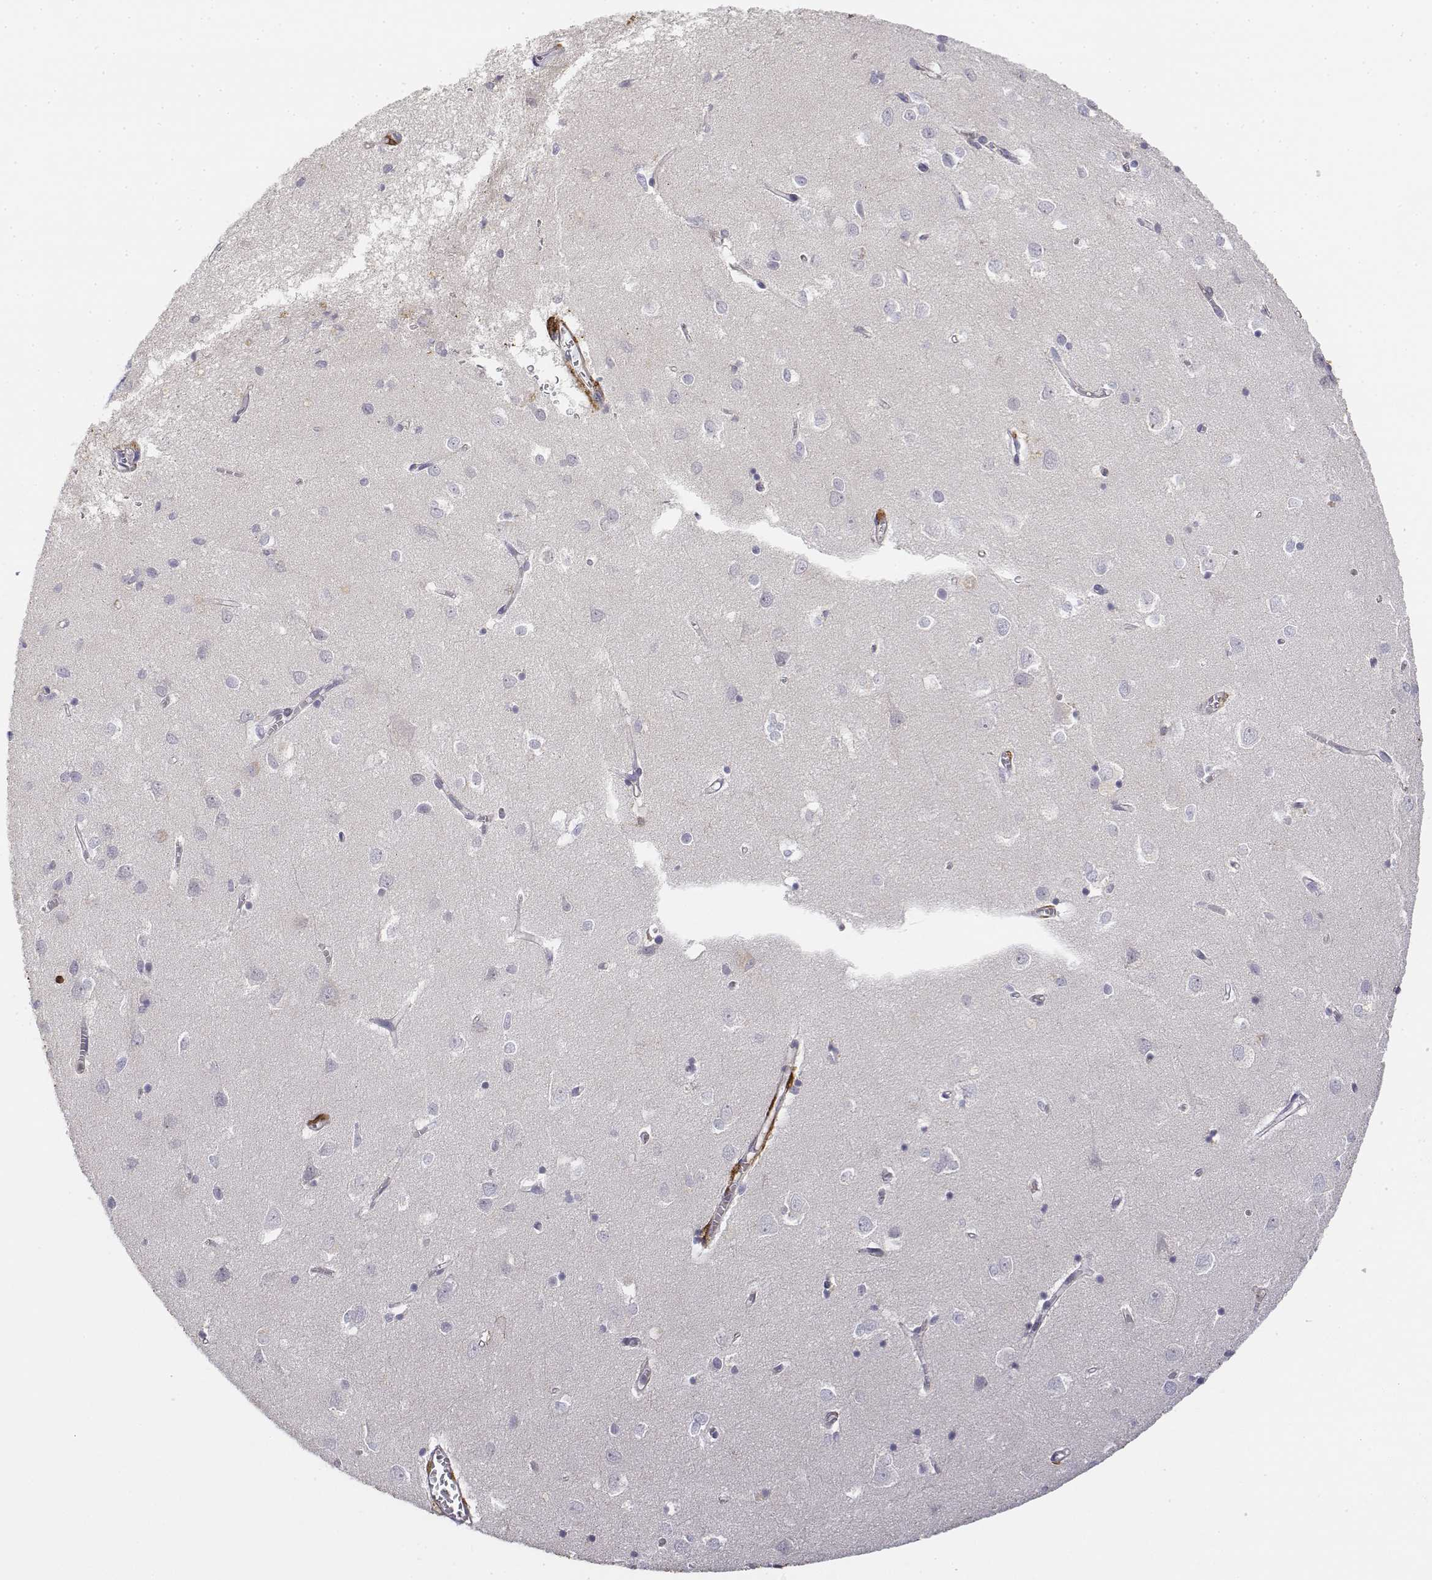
{"staining": {"intensity": "strong", "quantity": "<25%", "location": "cytoplasmic/membranous"}, "tissue": "cerebral cortex", "cell_type": "Endothelial cells", "image_type": "normal", "snomed": [{"axis": "morphology", "description": "Normal tissue, NOS"}, {"axis": "topography", "description": "Cerebral cortex"}], "caption": "Immunohistochemistry (DAB (3,3'-diaminobenzidine)) staining of unremarkable cerebral cortex demonstrates strong cytoplasmic/membranous protein positivity in about <25% of endothelial cells.", "gene": "CD14", "patient": {"sex": "male", "age": 70}}